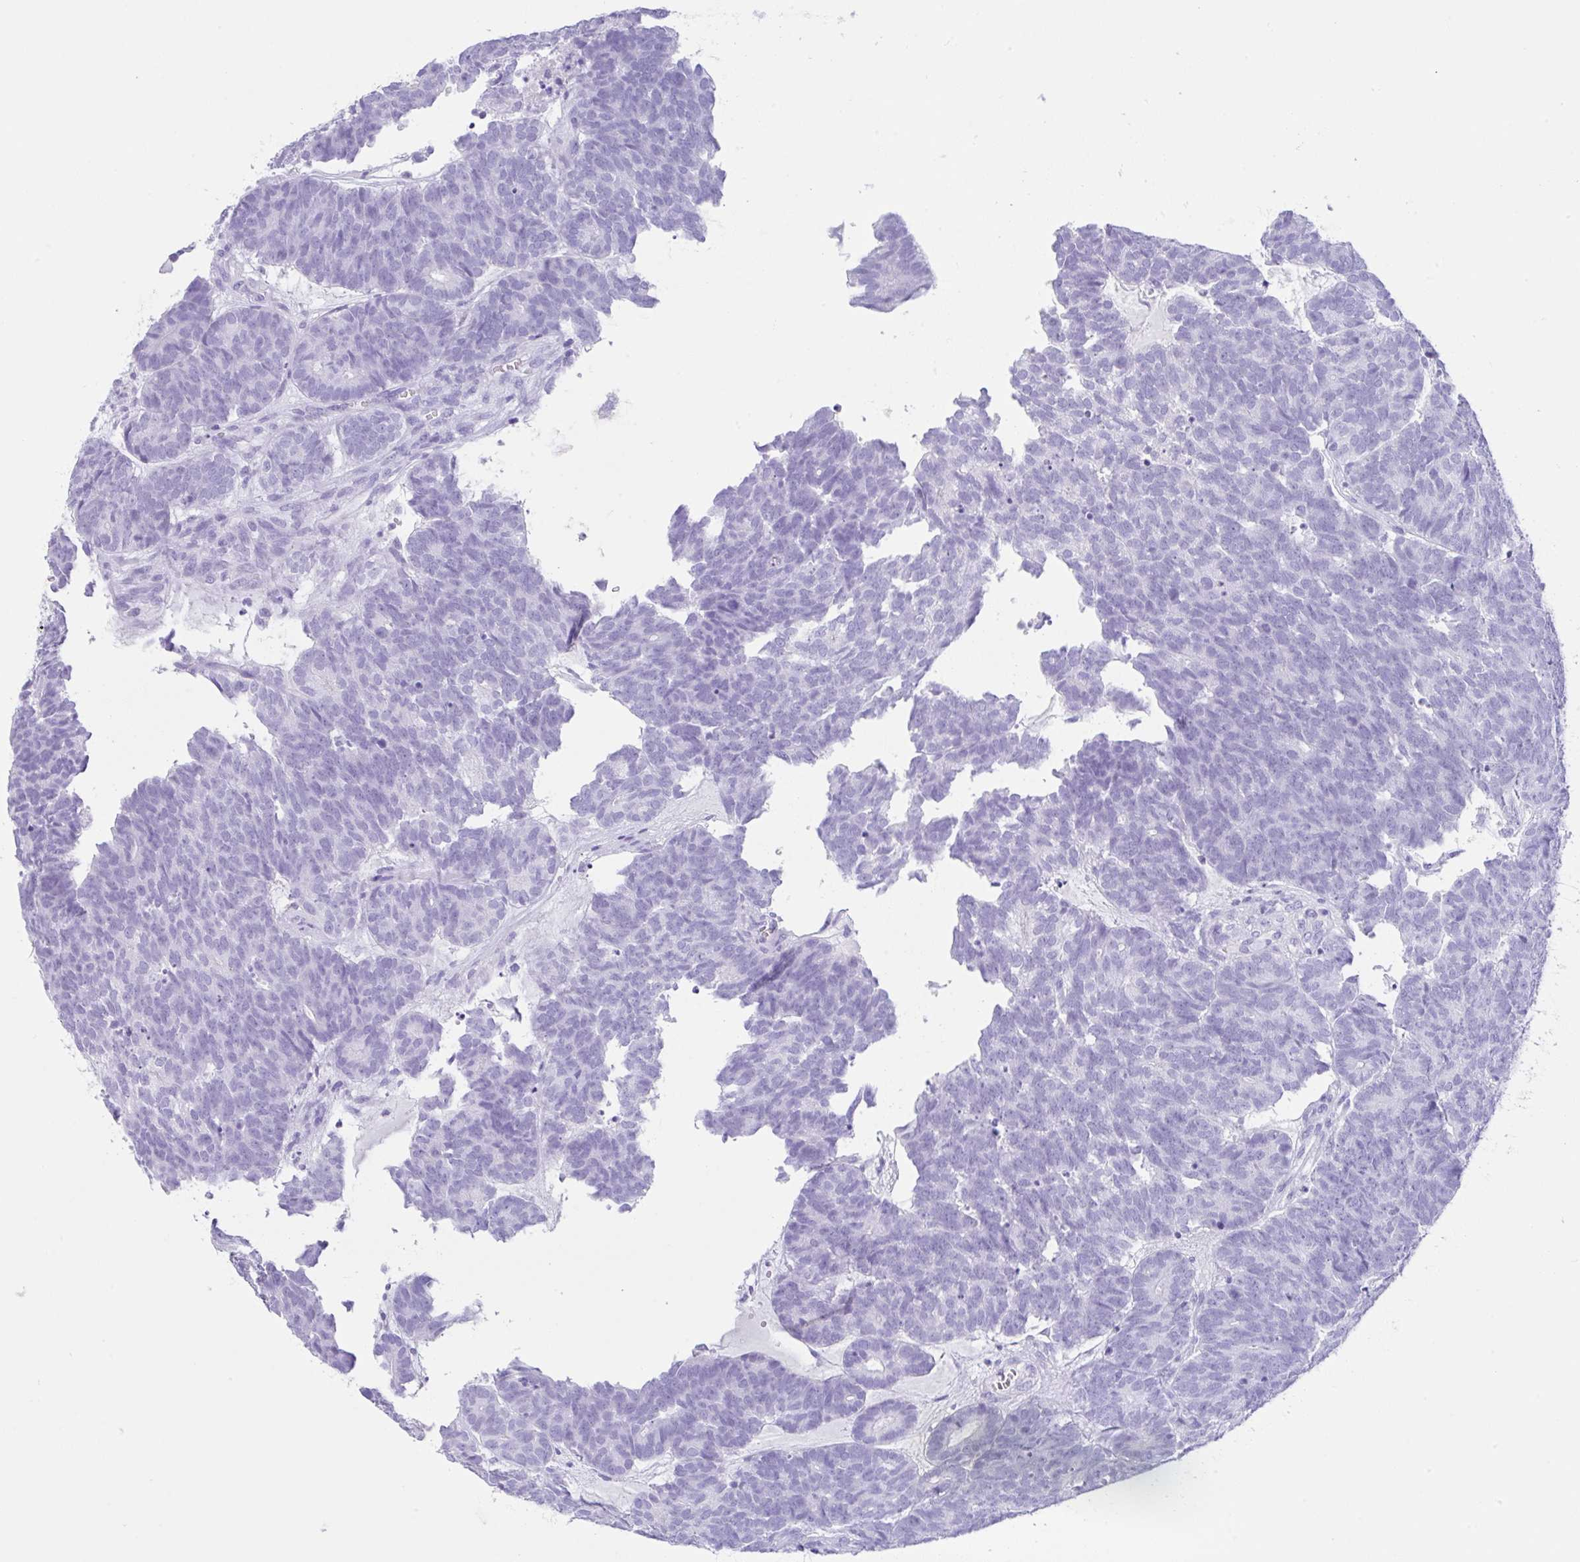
{"staining": {"intensity": "negative", "quantity": "none", "location": "none"}, "tissue": "head and neck cancer", "cell_type": "Tumor cells", "image_type": "cancer", "snomed": [{"axis": "morphology", "description": "Adenocarcinoma, NOS"}, {"axis": "topography", "description": "Head-Neck"}], "caption": "This is an immunohistochemistry image of head and neck cancer (adenocarcinoma). There is no staining in tumor cells.", "gene": "CPA1", "patient": {"sex": "female", "age": 81}}